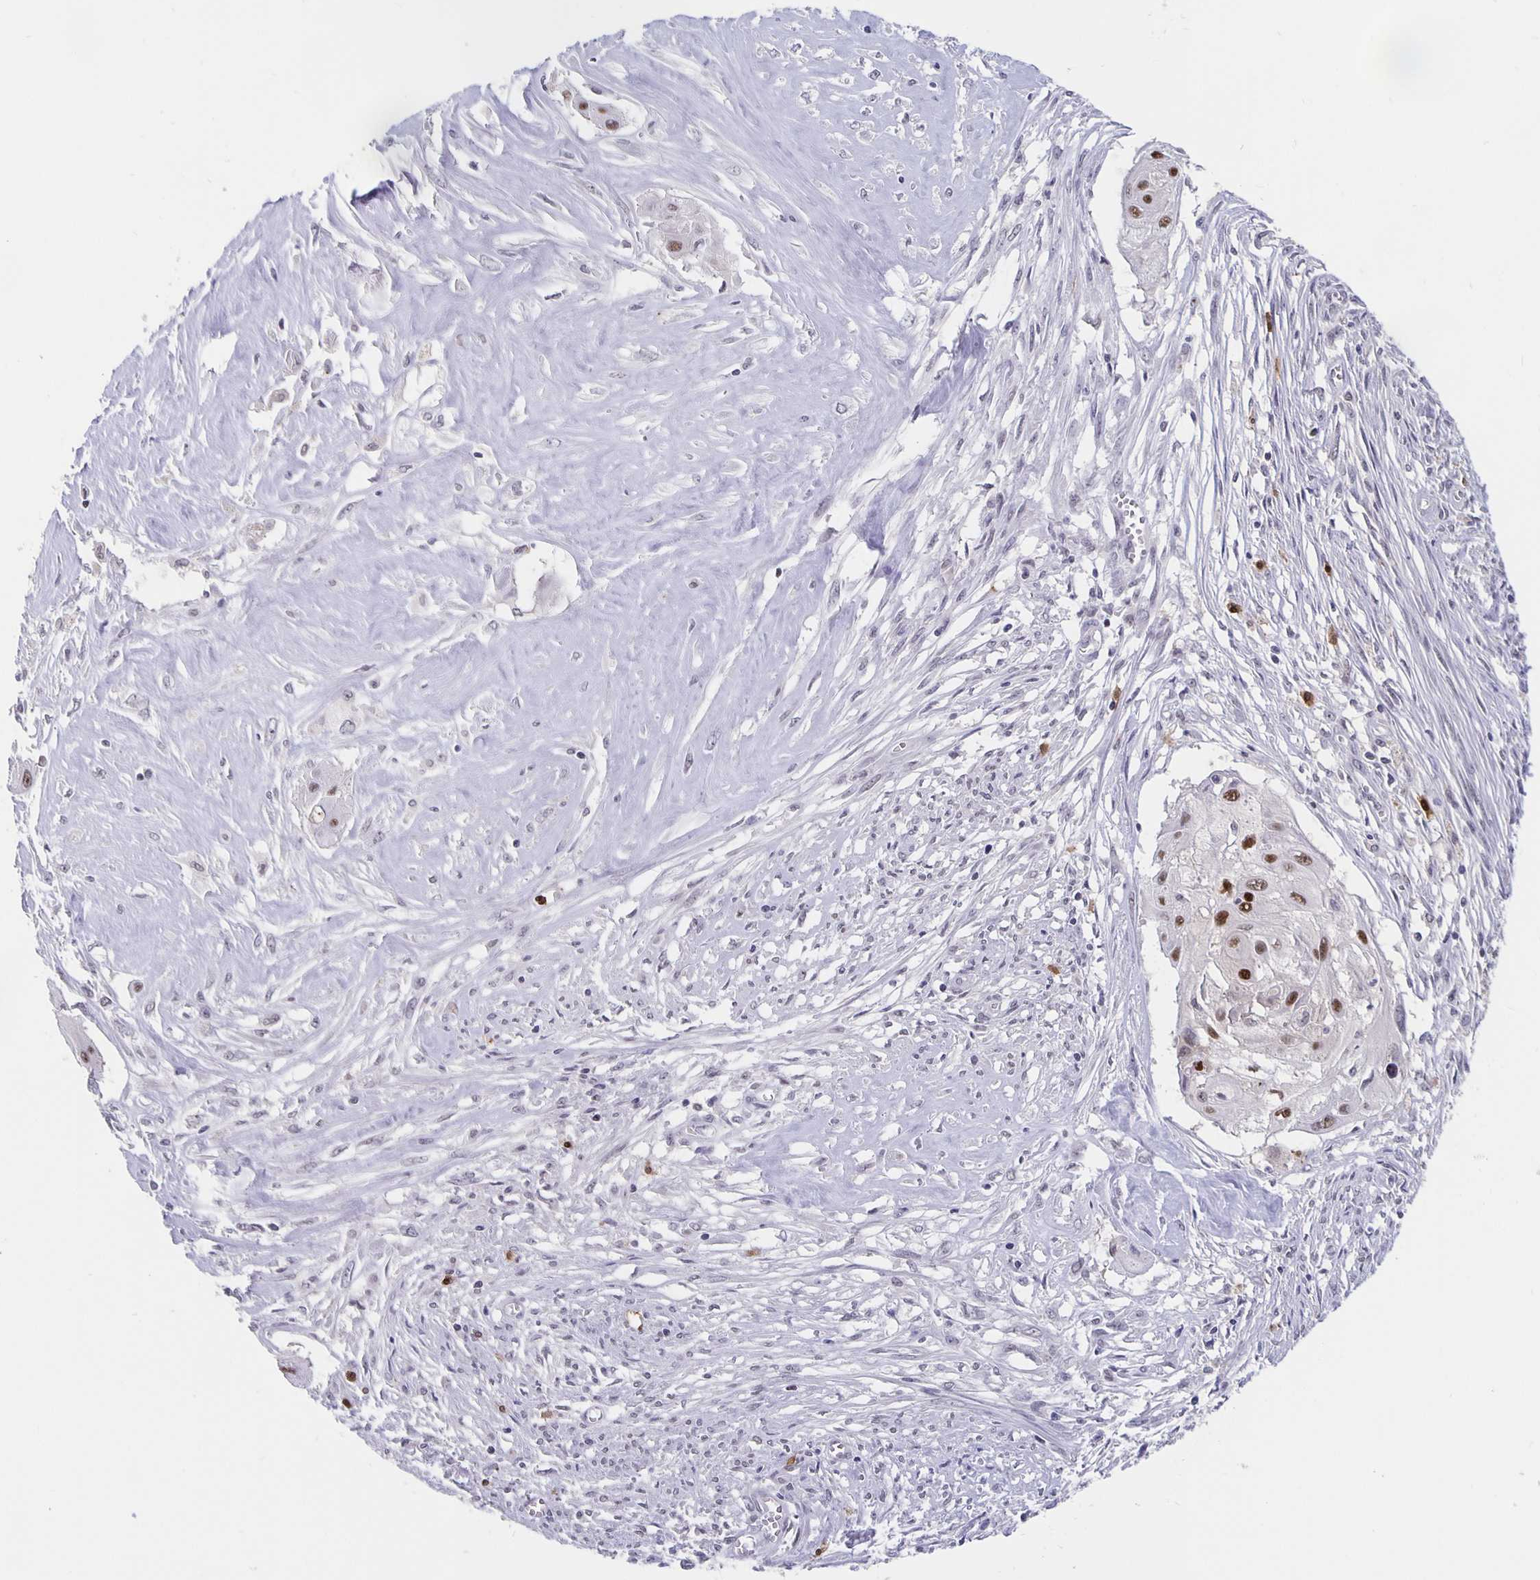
{"staining": {"intensity": "moderate", "quantity": ">75%", "location": "nuclear"}, "tissue": "cervical cancer", "cell_type": "Tumor cells", "image_type": "cancer", "snomed": [{"axis": "morphology", "description": "Squamous cell carcinoma, NOS"}, {"axis": "topography", "description": "Cervix"}], "caption": "DAB immunohistochemical staining of human cervical cancer displays moderate nuclear protein staining in approximately >75% of tumor cells.", "gene": "ZNF691", "patient": {"sex": "female", "age": 49}}